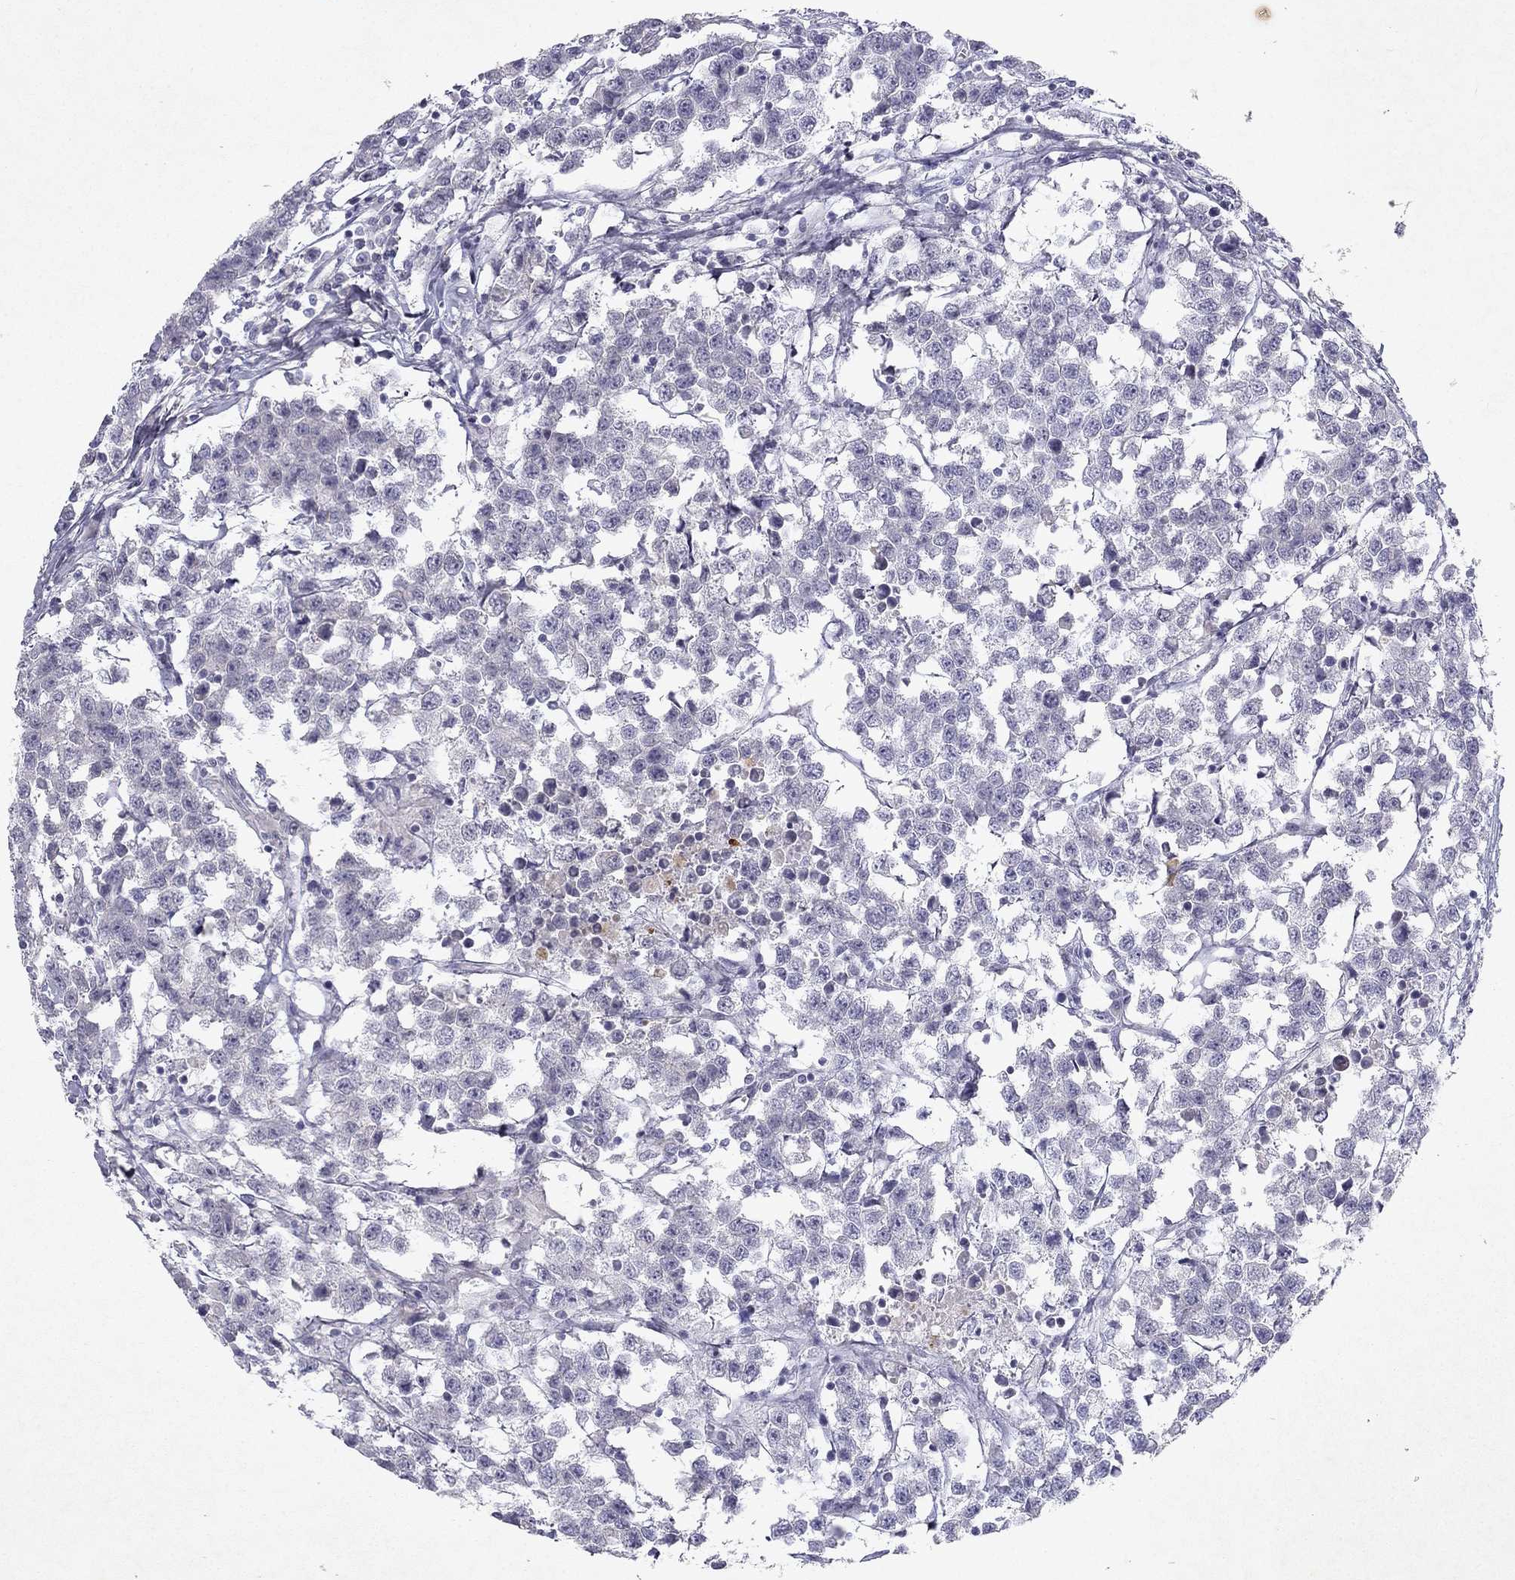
{"staining": {"intensity": "negative", "quantity": "none", "location": "none"}, "tissue": "testis cancer", "cell_type": "Tumor cells", "image_type": "cancer", "snomed": [{"axis": "morphology", "description": "Seminoma, NOS"}, {"axis": "topography", "description": "Testis"}], "caption": "Tumor cells are negative for protein expression in human seminoma (testis).", "gene": "SLC6A4", "patient": {"sex": "male", "age": 59}}